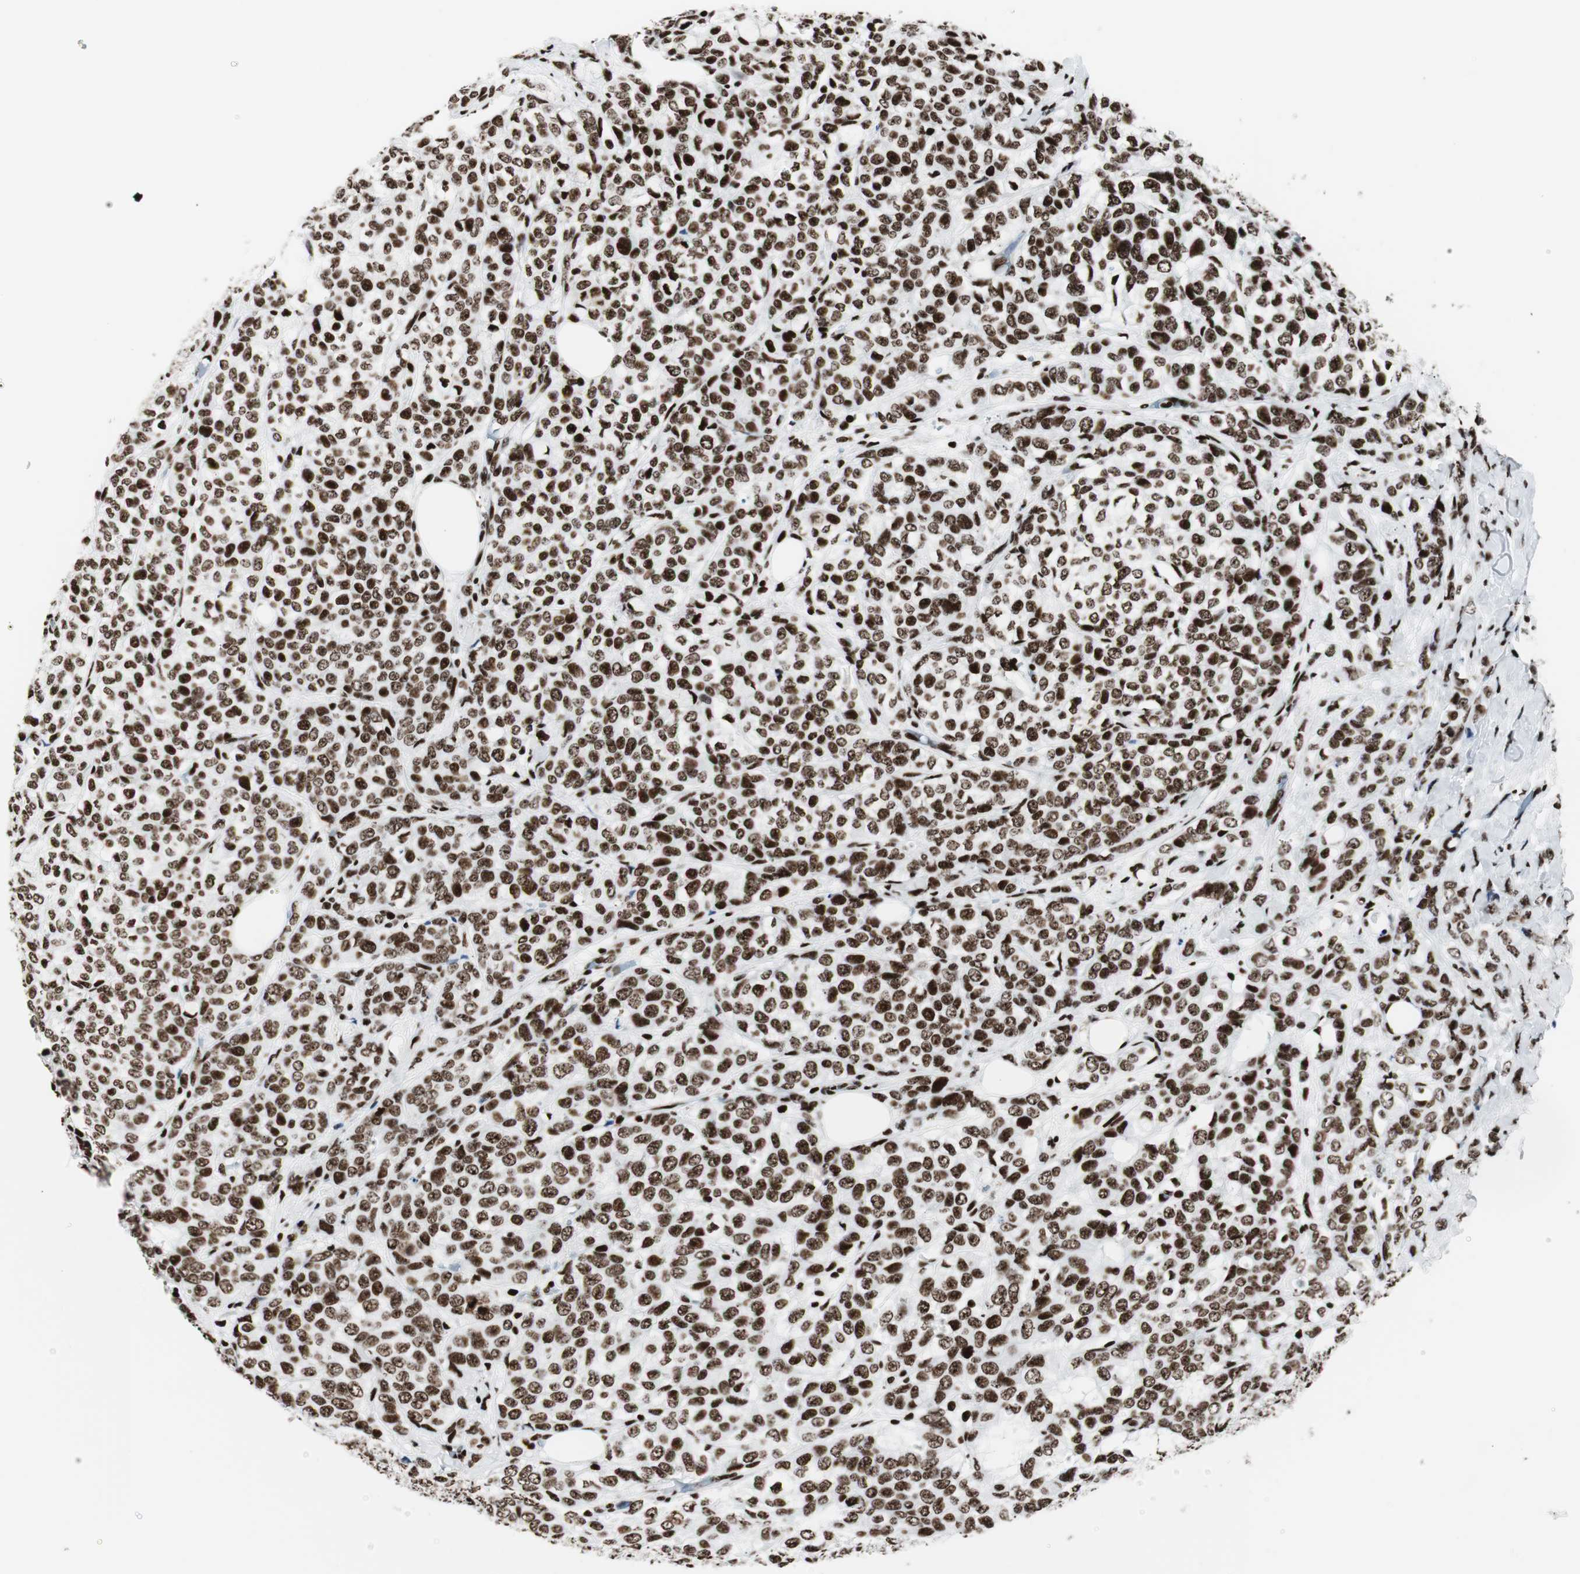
{"staining": {"intensity": "strong", "quantity": ">75%", "location": "nuclear"}, "tissue": "breast cancer", "cell_type": "Tumor cells", "image_type": "cancer", "snomed": [{"axis": "morphology", "description": "Lobular carcinoma"}, {"axis": "topography", "description": "Breast"}], "caption": "Tumor cells display strong nuclear expression in about >75% of cells in breast cancer.", "gene": "NCL", "patient": {"sex": "female", "age": 60}}